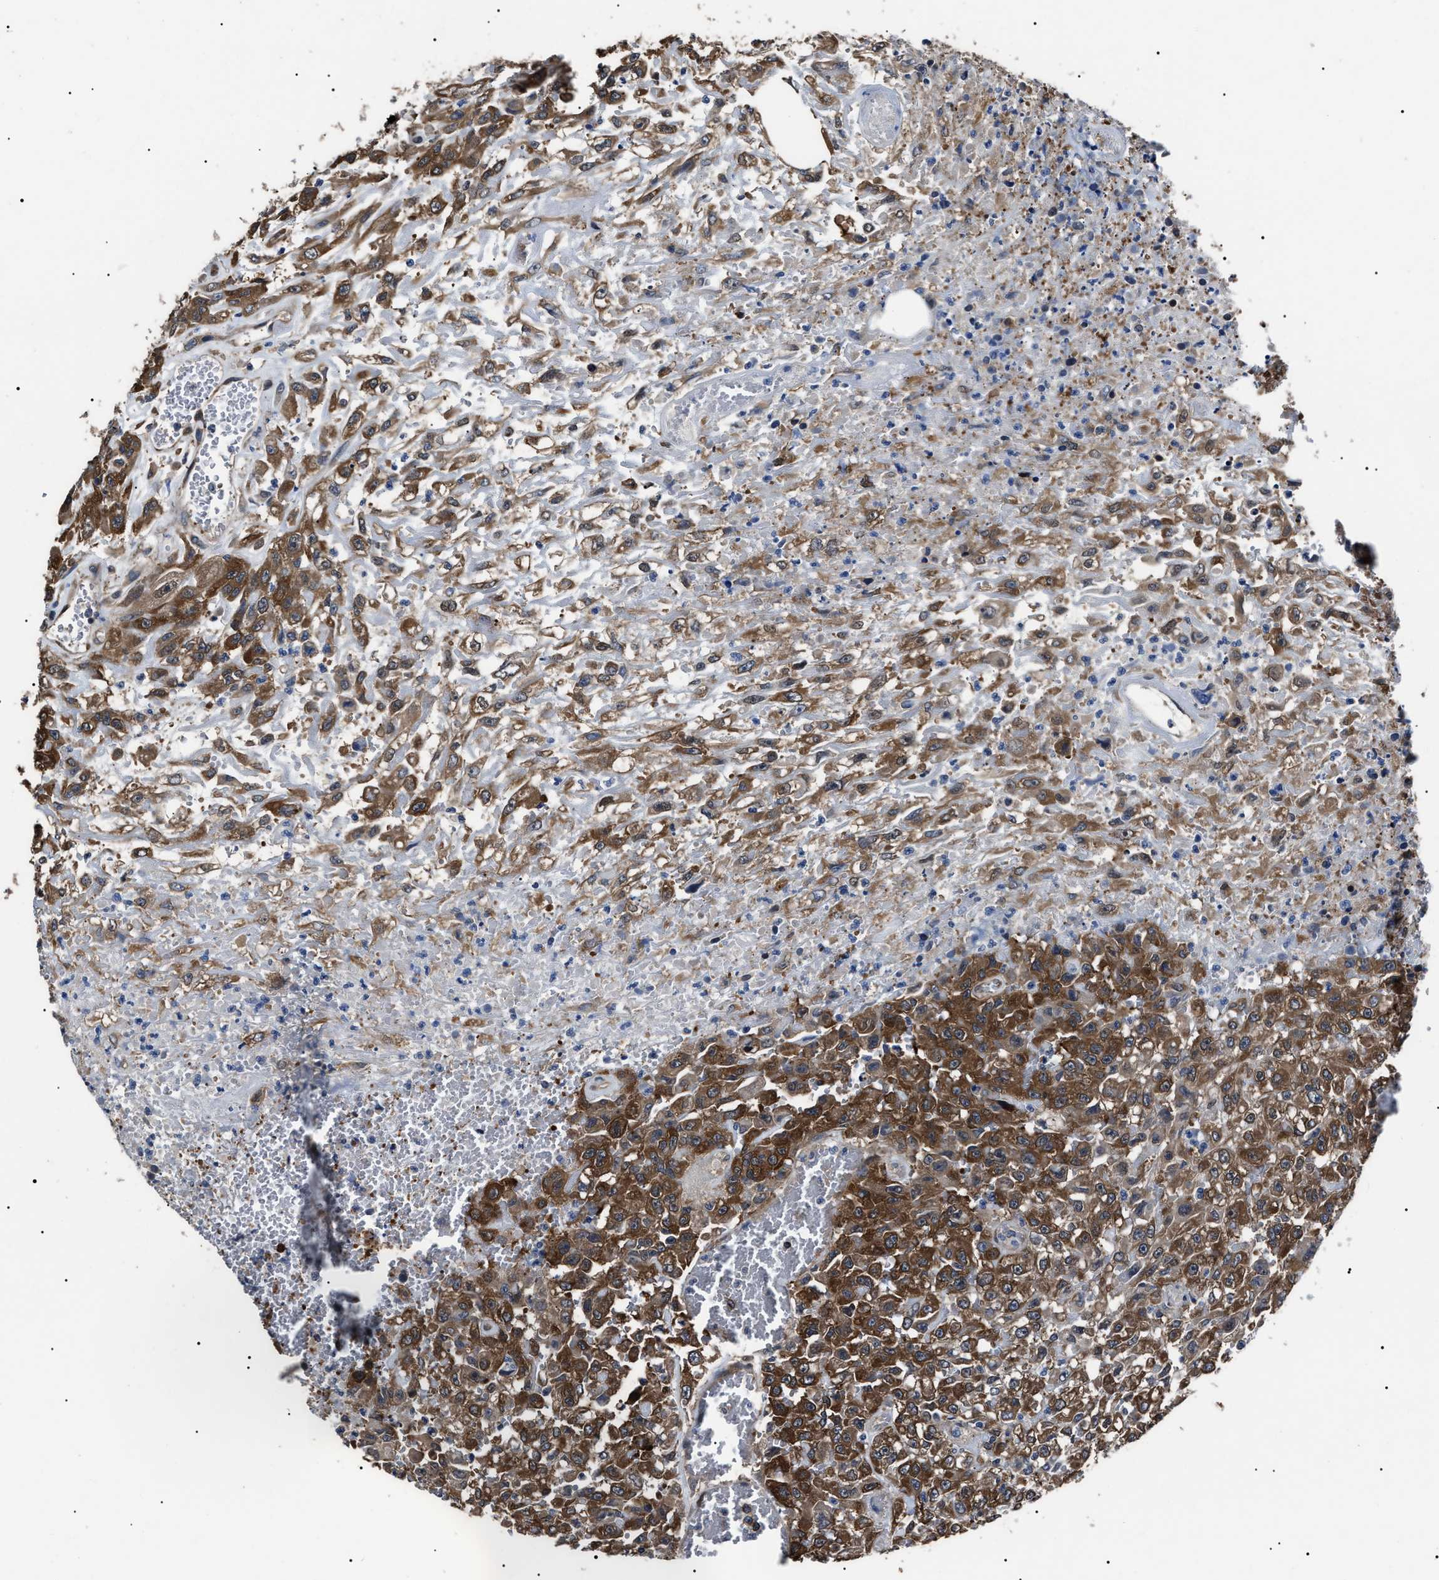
{"staining": {"intensity": "moderate", "quantity": ">75%", "location": "cytoplasmic/membranous"}, "tissue": "urothelial cancer", "cell_type": "Tumor cells", "image_type": "cancer", "snomed": [{"axis": "morphology", "description": "Urothelial carcinoma, High grade"}, {"axis": "topography", "description": "Urinary bladder"}], "caption": "Human urothelial carcinoma (high-grade) stained with a brown dye demonstrates moderate cytoplasmic/membranous positive positivity in about >75% of tumor cells.", "gene": "CCT8", "patient": {"sex": "male", "age": 46}}